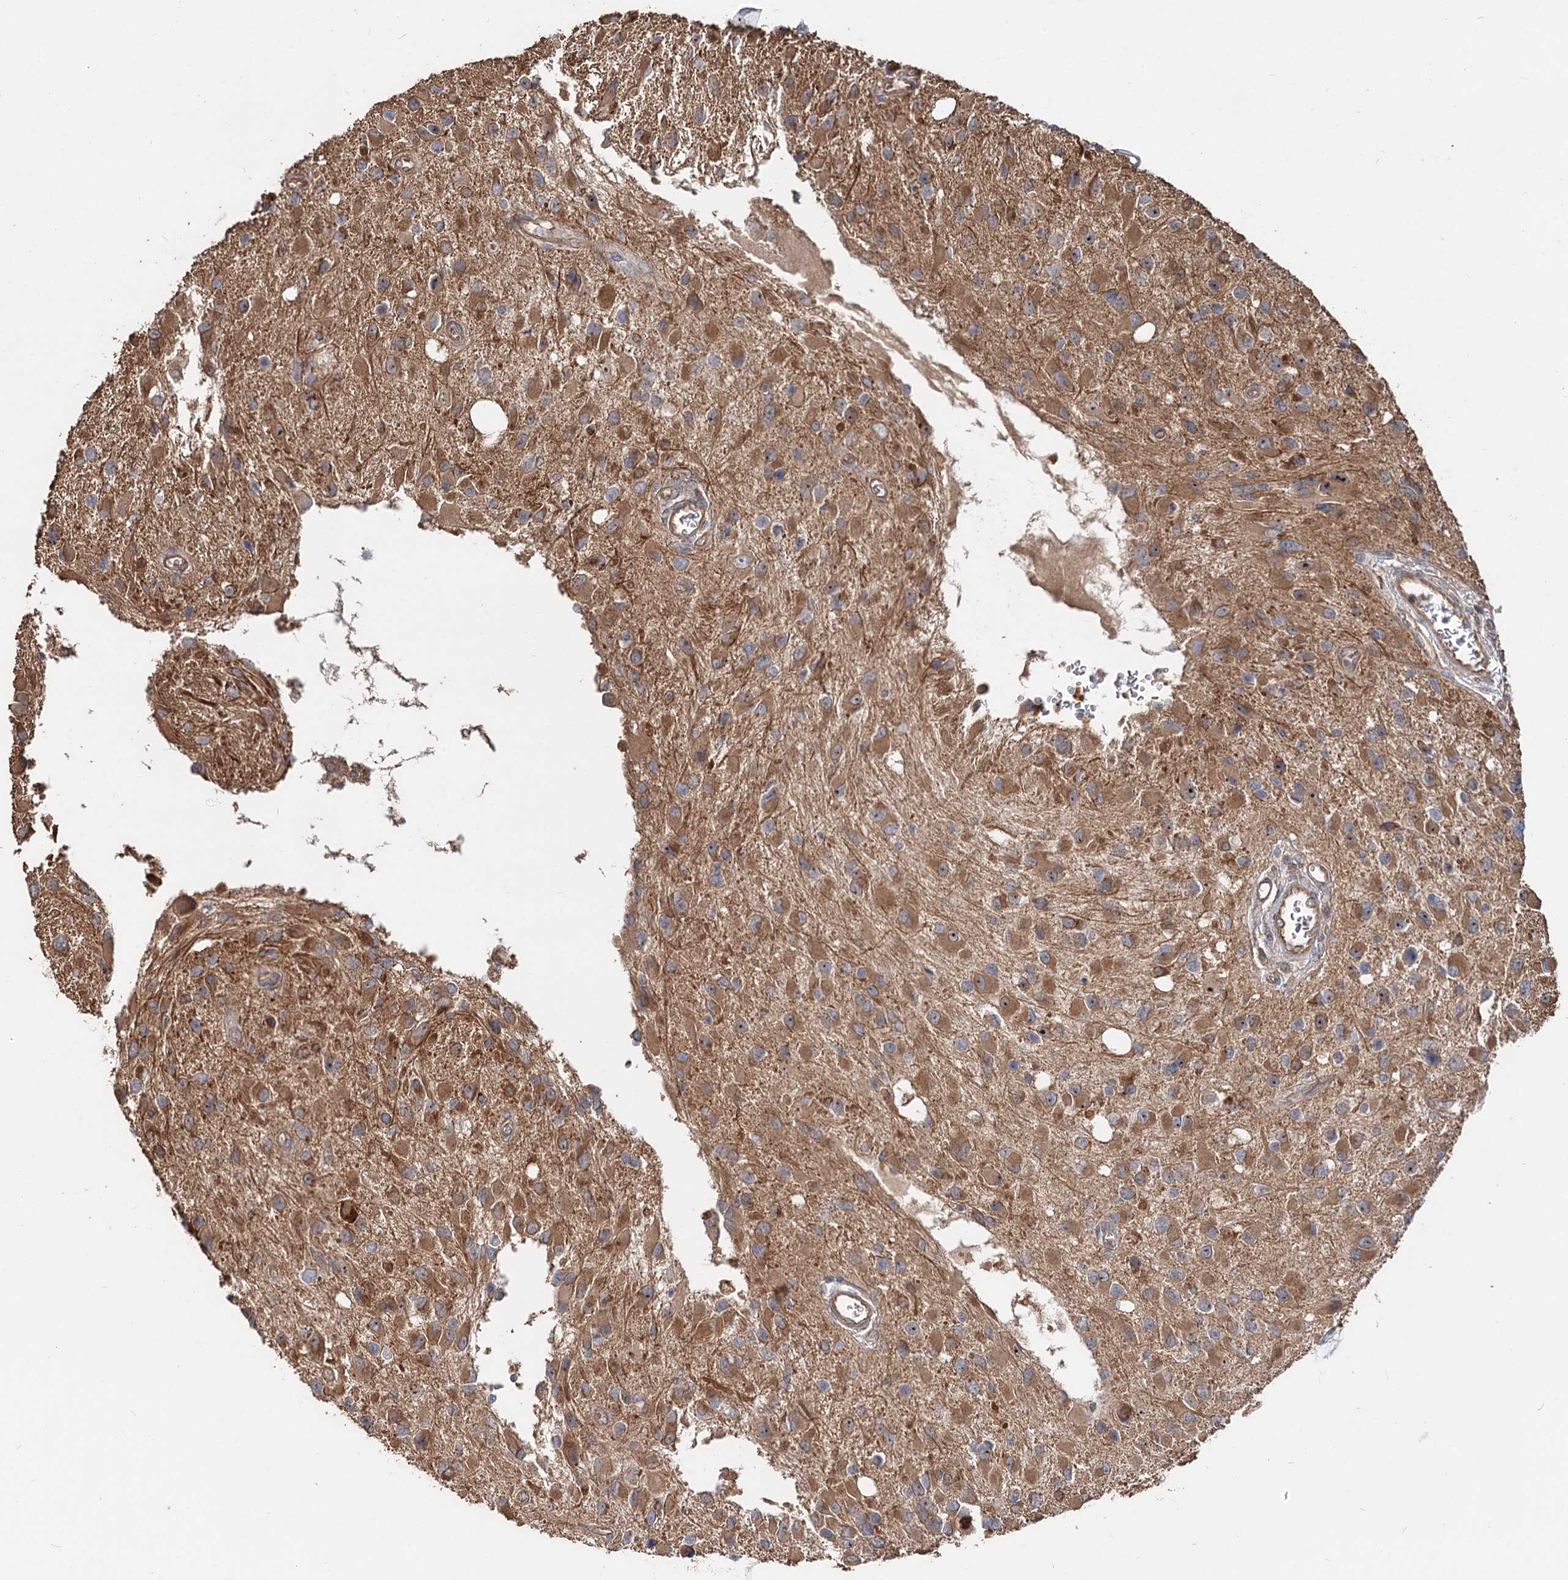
{"staining": {"intensity": "moderate", "quantity": ">75%", "location": "cytoplasmic/membranous"}, "tissue": "glioma", "cell_type": "Tumor cells", "image_type": "cancer", "snomed": [{"axis": "morphology", "description": "Glioma, malignant, High grade"}, {"axis": "topography", "description": "Brain"}], "caption": "The micrograph shows a brown stain indicating the presence of a protein in the cytoplasmic/membranous of tumor cells in glioma. The protein of interest is stained brown, and the nuclei are stained in blue (DAB IHC with brightfield microscopy, high magnification).", "gene": "SPART", "patient": {"sex": "male", "age": 53}}